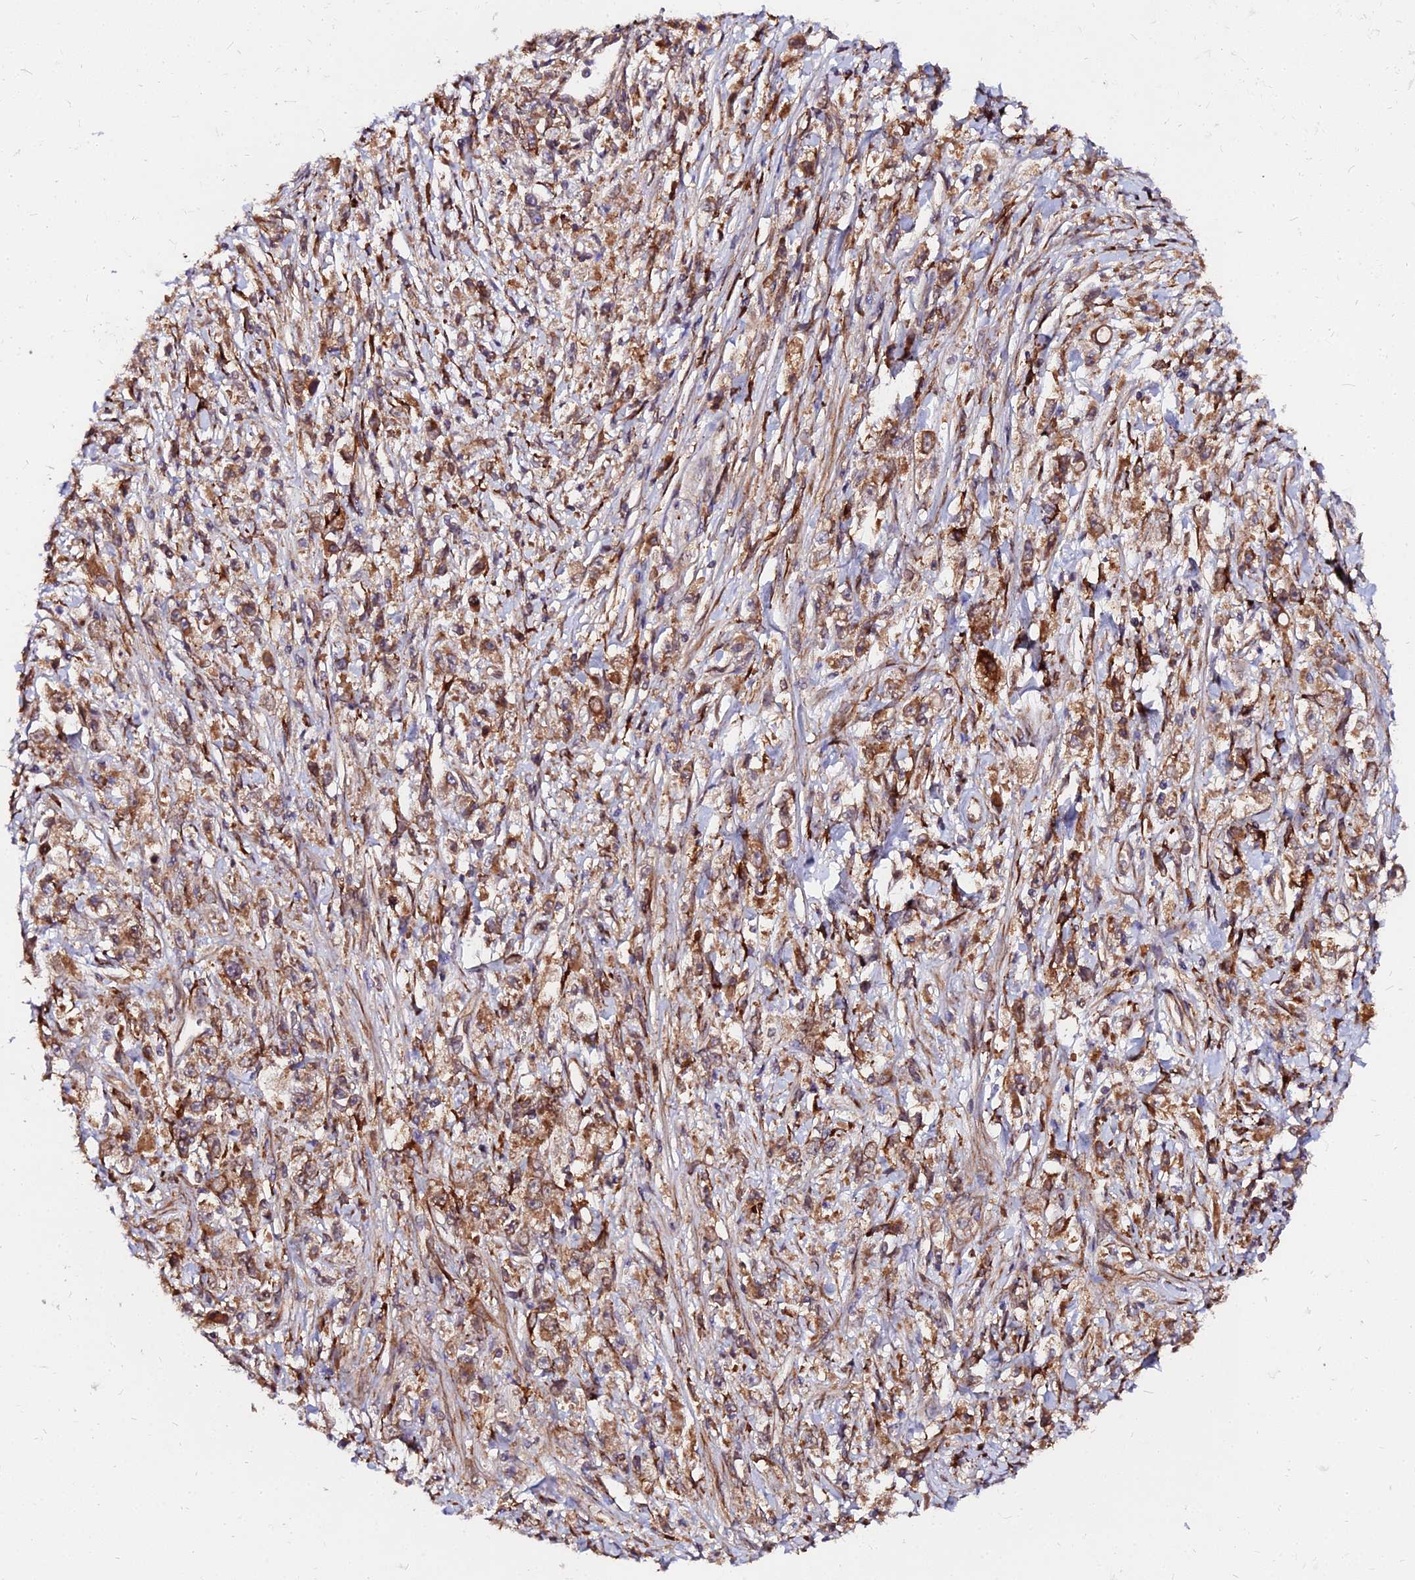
{"staining": {"intensity": "moderate", "quantity": ">75%", "location": "cytoplasmic/membranous"}, "tissue": "stomach cancer", "cell_type": "Tumor cells", "image_type": "cancer", "snomed": [{"axis": "morphology", "description": "Adenocarcinoma, NOS"}, {"axis": "topography", "description": "Stomach"}], "caption": "Adenocarcinoma (stomach) stained for a protein demonstrates moderate cytoplasmic/membranous positivity in tumor cells.", "gene": "PDE4D", "patient": {"sex": "female", "age": 59}}